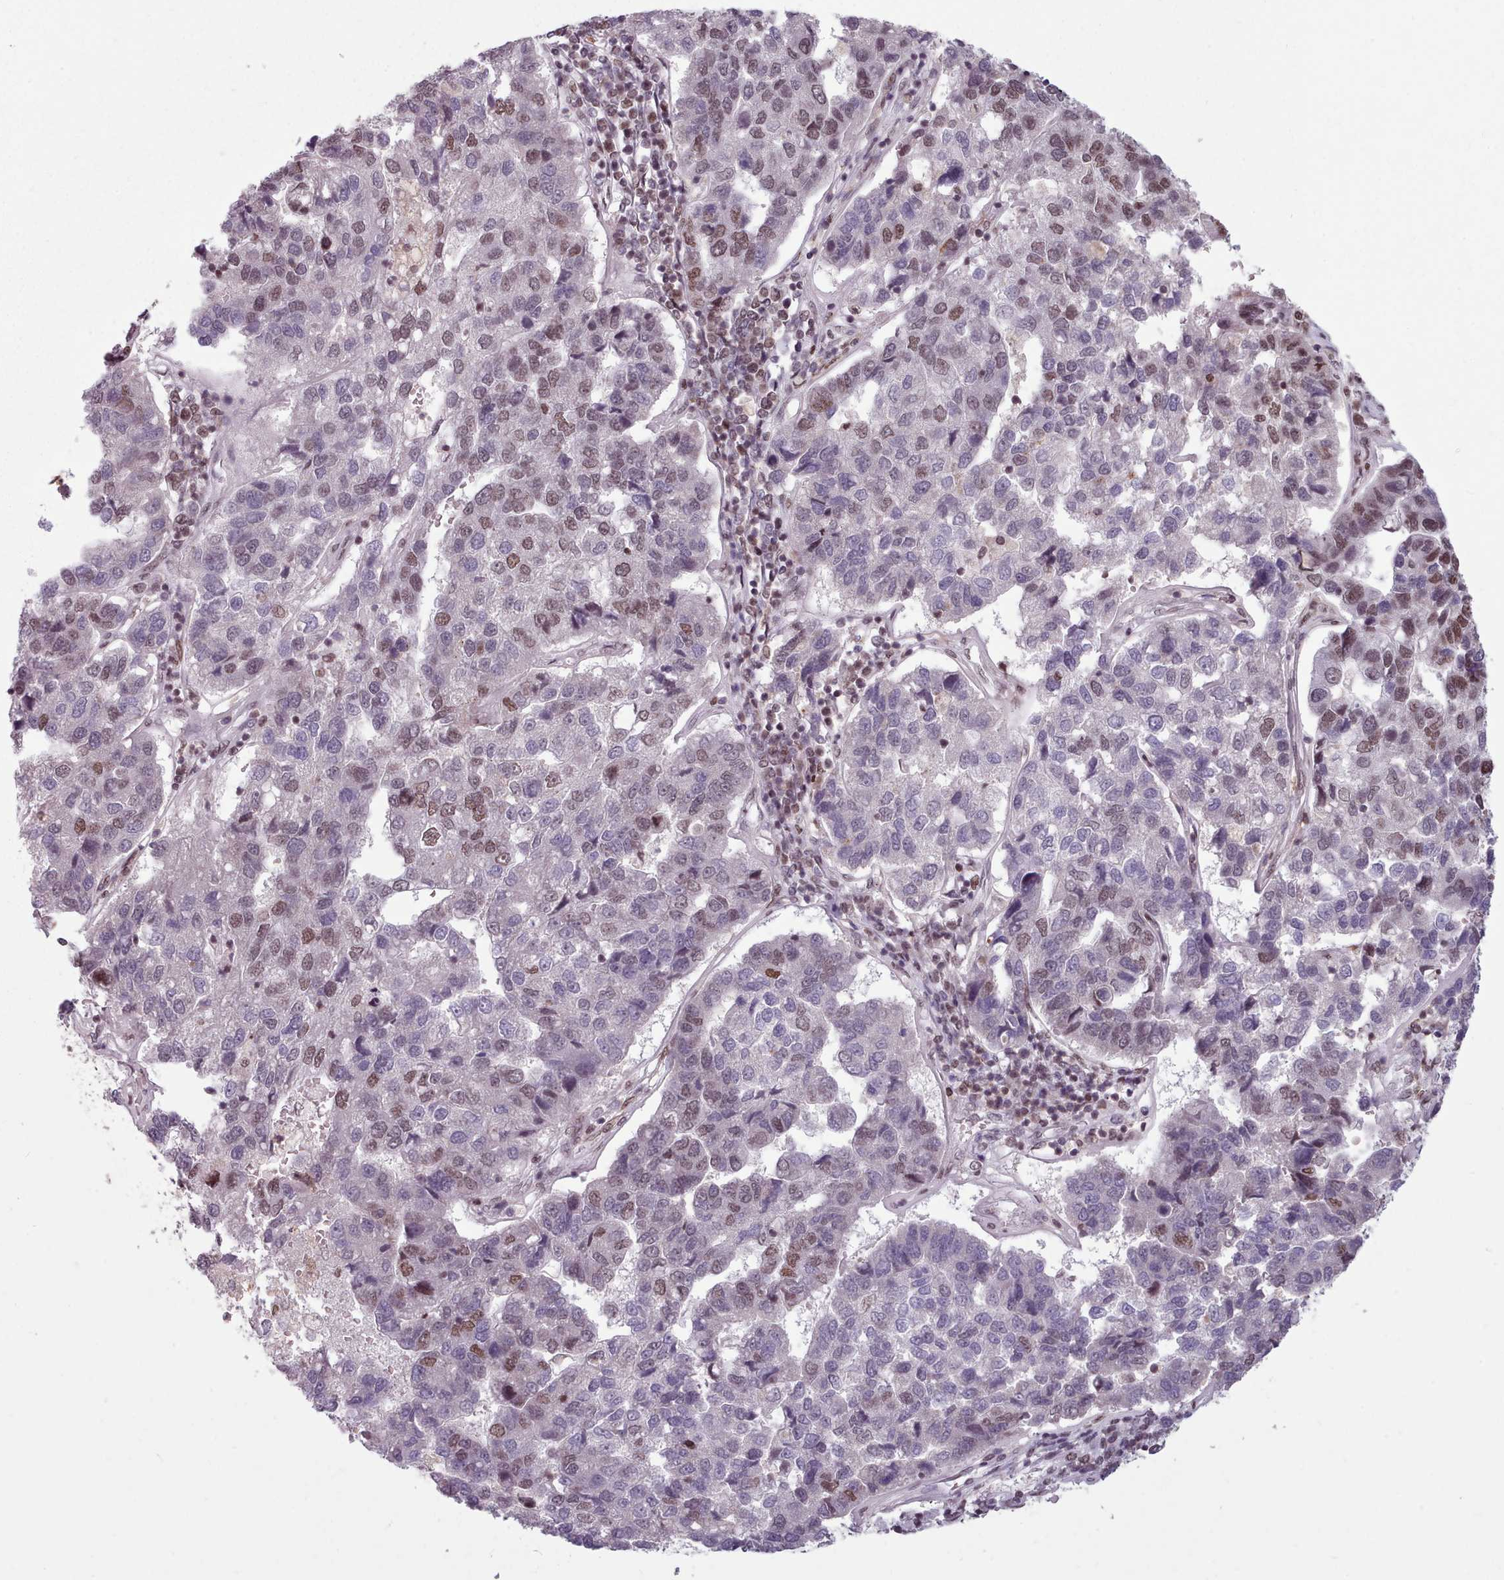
{"staining": {"intensity": "moderate", "quantity": "25%-75%", "location": "nuclear"}, "tissue": "pancreatic cancer", "cell_type": "Tumor cells", "image_type": "cancer", "snomed": [{"axis": "morphology", "description": "Adenocarcinoma, NOS"}, {"axis": "topography", "description": "Pancreas"}], "caption": "A medium amount of moderate nuclear staining is identified in approximately 25%-75% of tumor cells in pancreatic cancer tissue.", "gene": "SRRM1", "patient": {"sex": "female", "age": 61}}